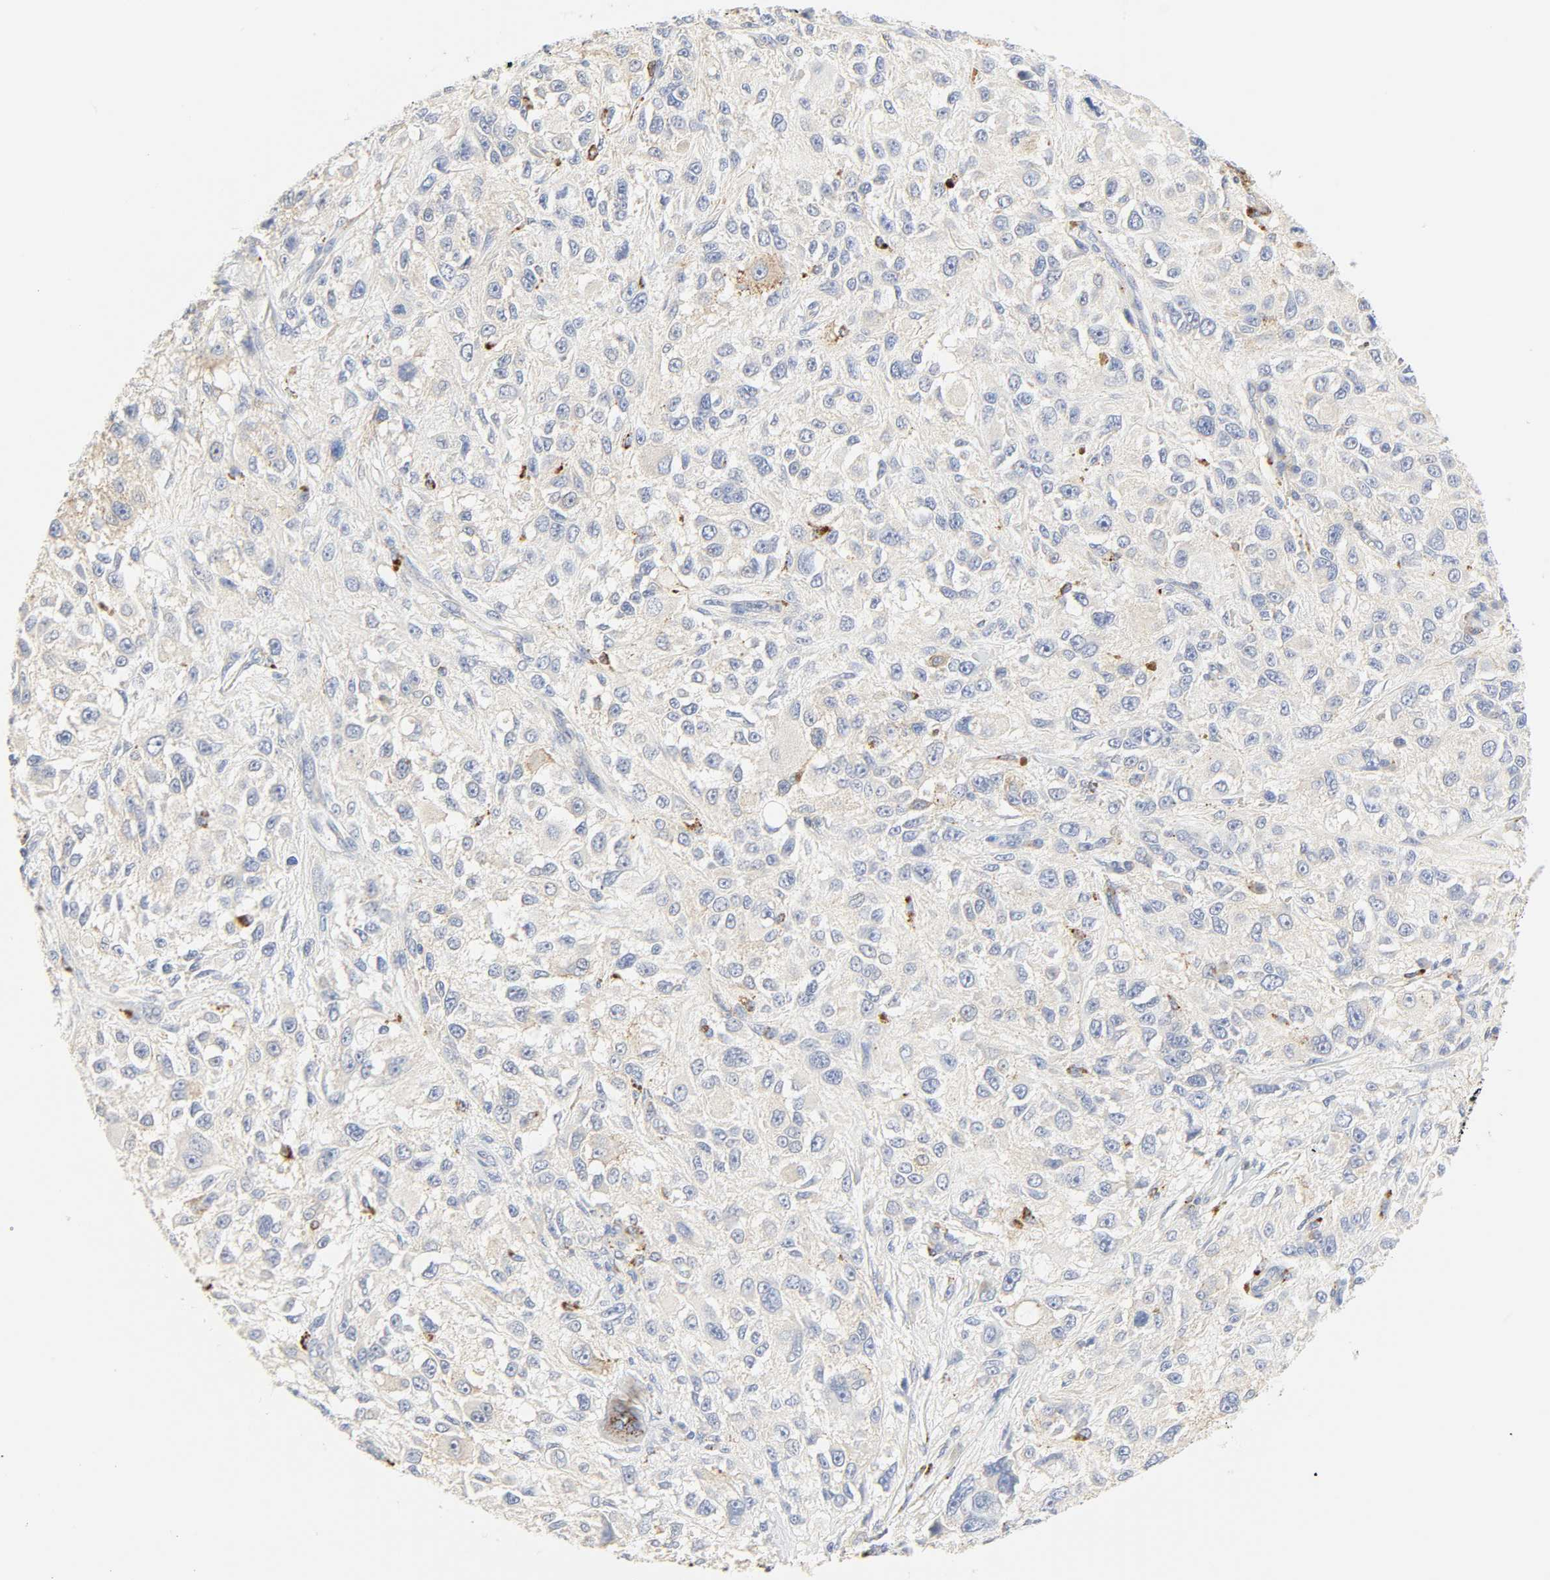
{"staining": {"intensity": "negative", "quantity": "none", "location": "none"}, "tissue": "melanoma", "cell_type": "Tumor cells", "image_type": "cancer", "snomed": [{"axis": "morphology", "description": "Necrosis, NOS"}, {"axis": "morphology", "description": "Malignant melanoma, NOS"}, {"axis": "topography", "description": "Skin"}], "caption": "This is an immunohistochemistry micrograph of human melanoma. There is no staining in tumor cells.", "gene": "CAMK2A", "patient": {"sex": "female", "age": 87}}